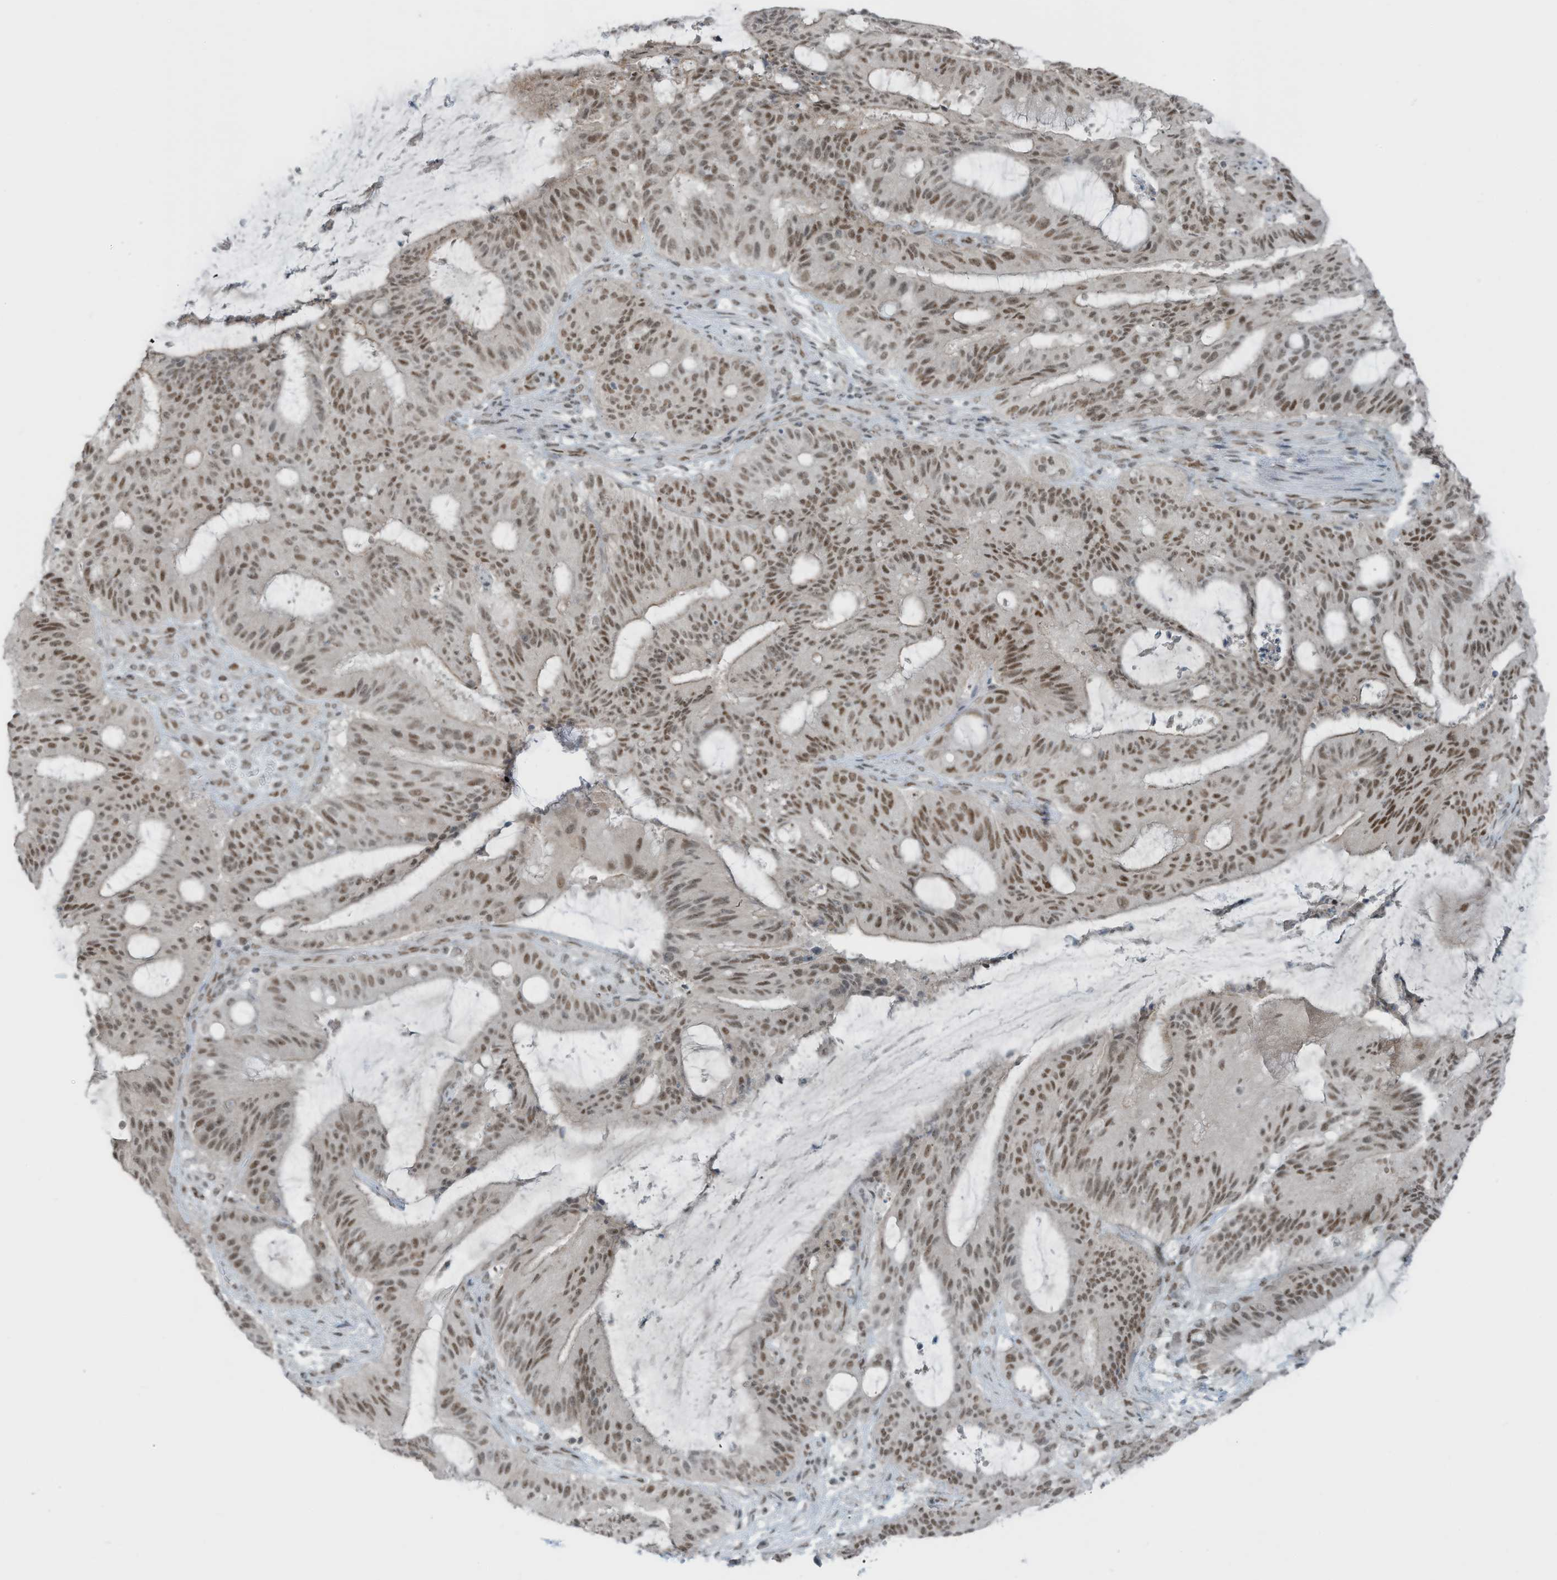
{"staining": {"intensity": "moderate", "quantity": ">75%", "location": "nuclear"}, "tissue": "liver cancer", "cell_type": "Tumor cells", "image_type": "cancer", "snomed": [{"axis": "morphology", "description": "Normal tissue, NOS"}, {"axis": "morphology", "description": "Cholangiocarcinoma"}, {"axis": "topography", "description": "Liver"}, {"axis": "topography", "description": "Peripheral nerve tissue"}], "caption": "Moderate nuclear positivity is seen in approximately >75% of tumor cells in liver cancer (cholangiocarcinoma). The protein is shown in brown color, while the nuclei are stained blue.", "gene": "WRNIP1", "patient": {"sex": "female", "age": 73}}